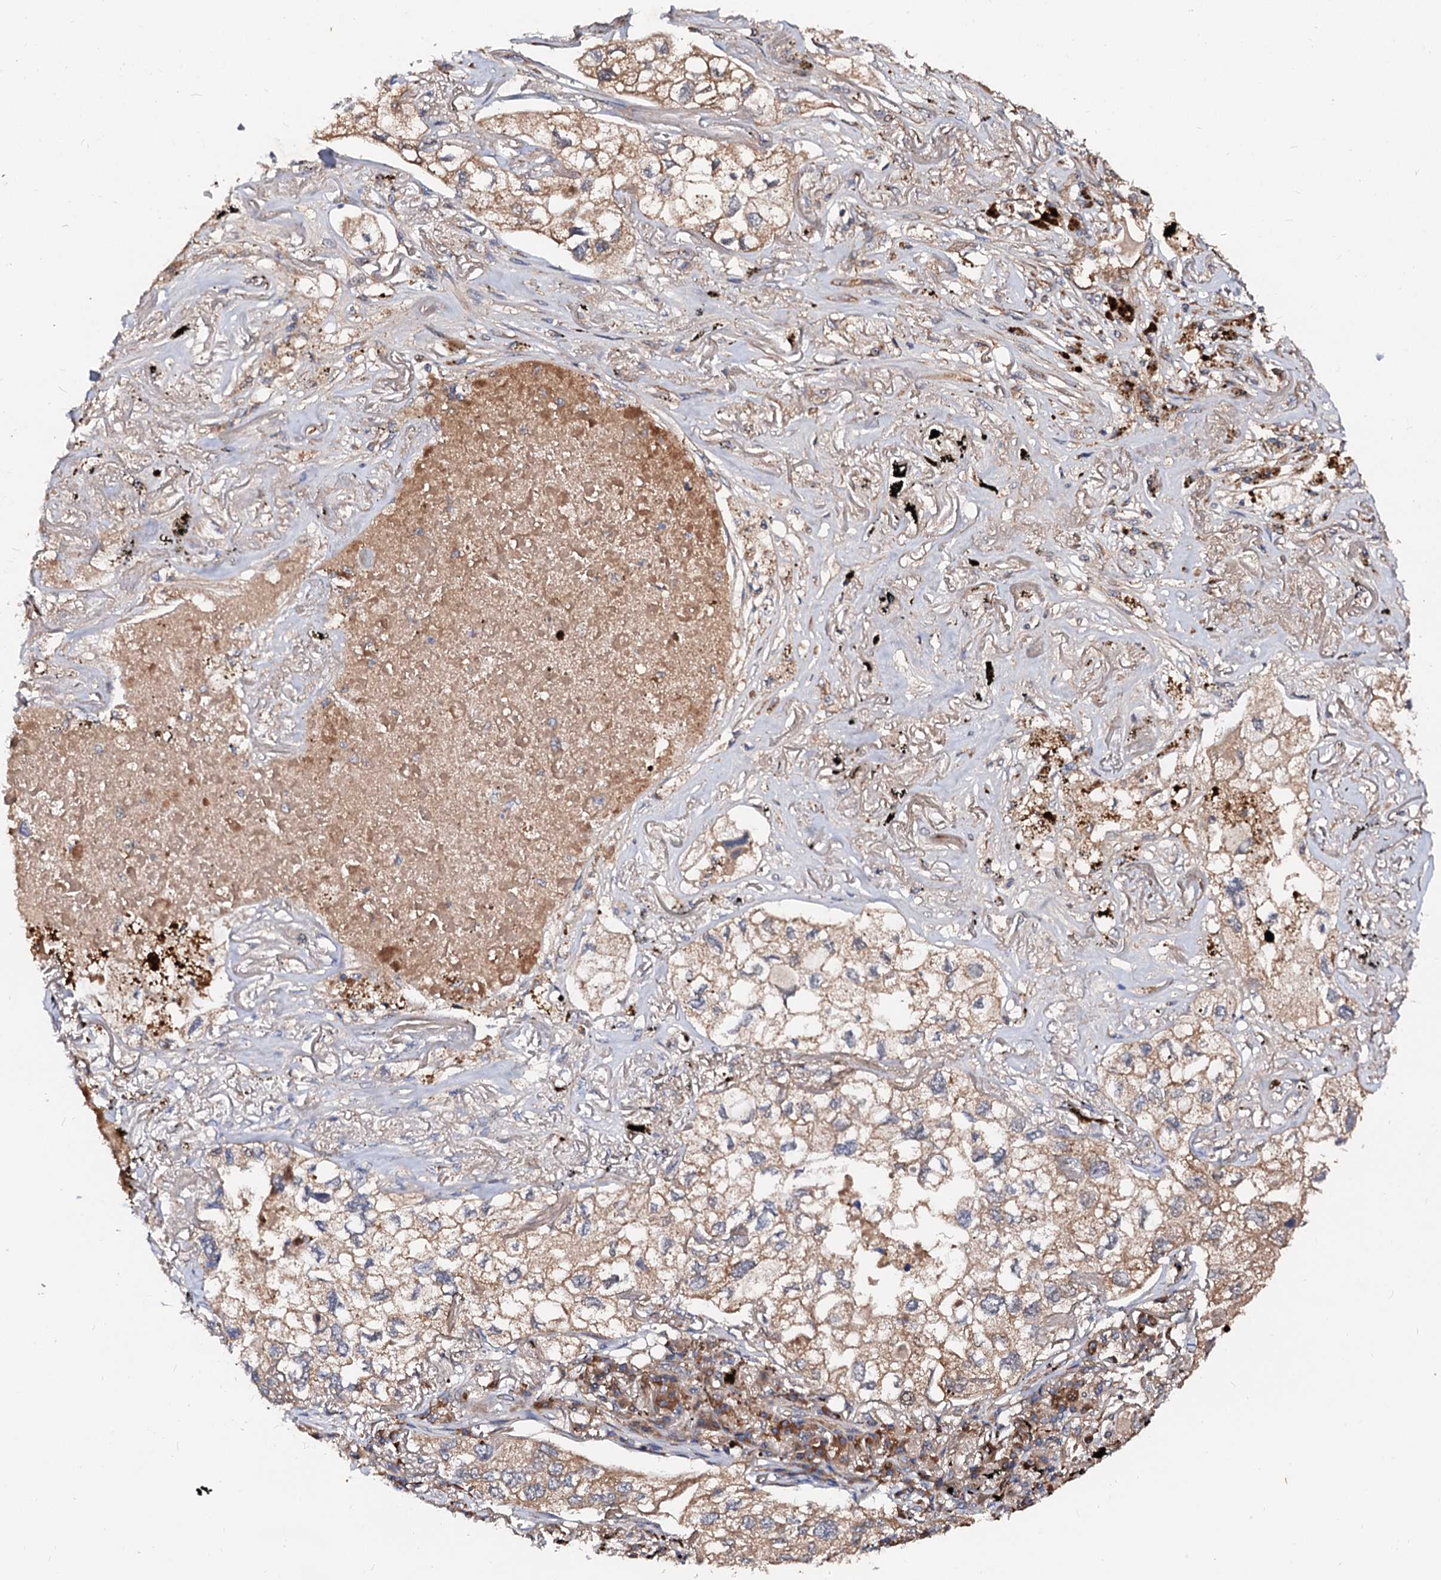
{"staining": {"intensity": "moderate", "quantity": ">75%", "location": "cytoplasmic/membranous"}, "tissue": "lung cancer", "cell_type": "Tumor cells", "image_type": "cancer", "snomed": [{"axis": "morphology", "description": "Adenocarcinoma, NOS"}, {"axis": "topography", "description": "Lung"}], "caption": "Immunohistochemical staining of lung adenocarcinoma displays medium levels of moderate cytoplasmic/membranous expression in about >75% of tumor cells.", "gene": "EXTL1", "patient": {"sex": "male", "age": 65}}